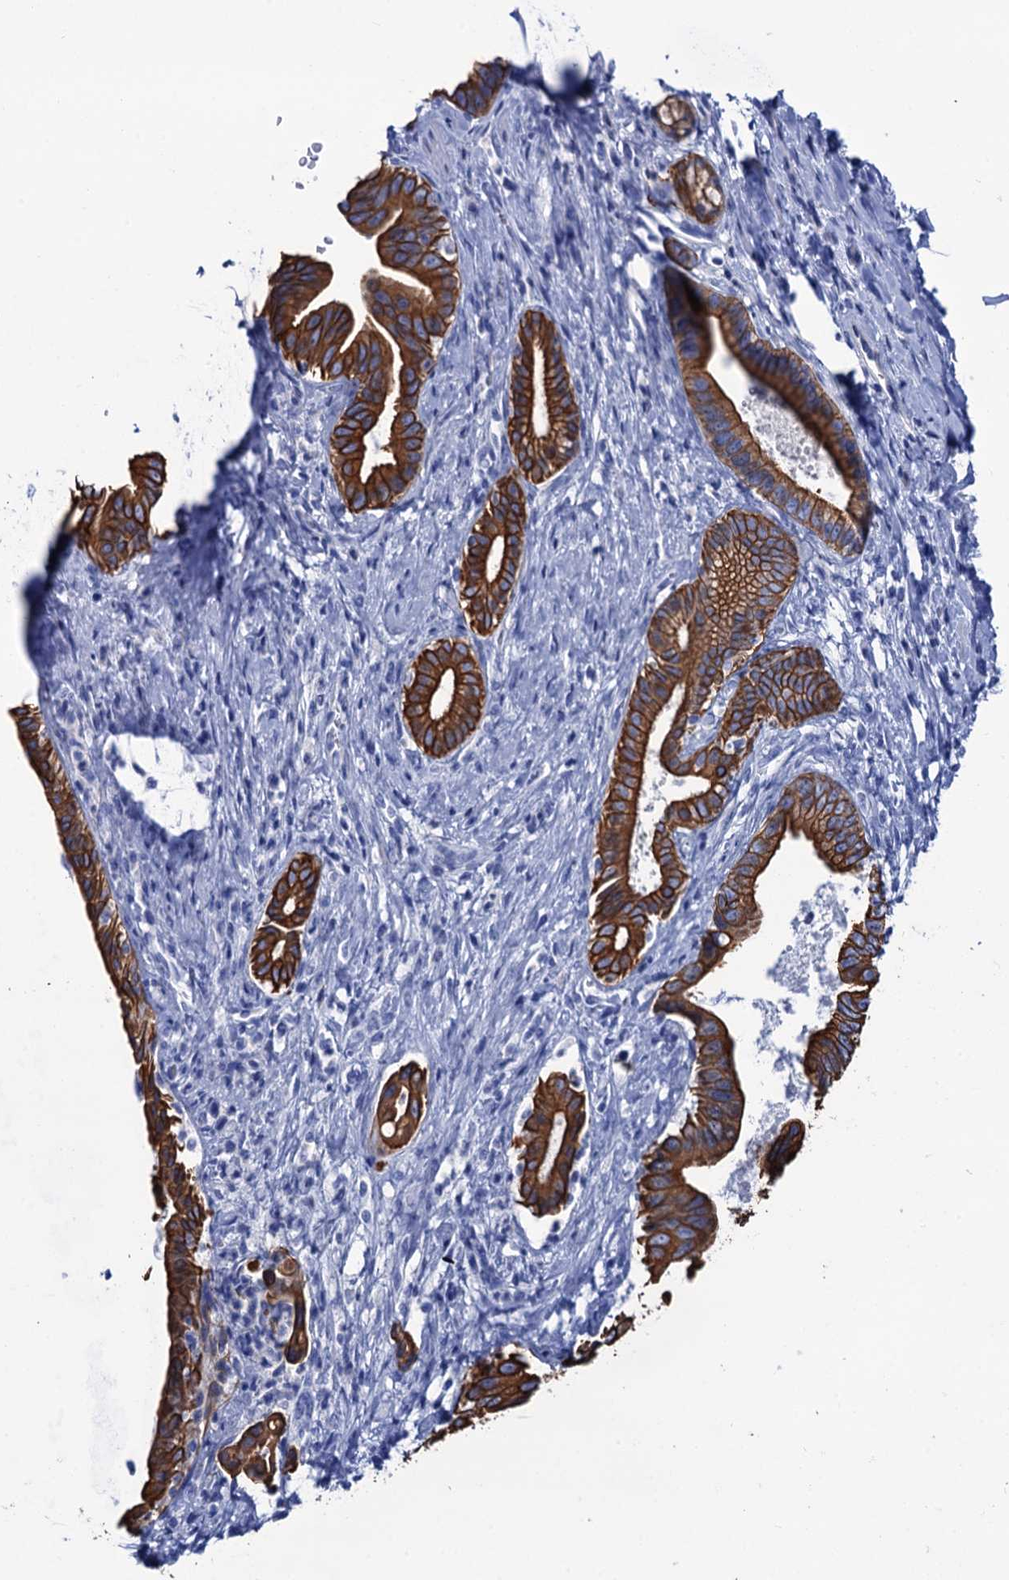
{"staining": {"intensity": "strong", "quantity": ">75%", "location": "cytoplasmic/membranous"}, "tissue": "pancreatic cancer", "cell_type": "Tumor cells", "image_type": "cancer", "snomed": [{"axis": "morphology", "description": "Adenocarcinoma, NOS"}, {"axis": "topography", "description": "Pancreas"}], "caption": "Pancreatic cancer (adenocarcinoma) stained with DAB (3,3'-diaminobenzidine) IHC displays high levels of strong cytoplasmic/membranous positivity in about >75% of tumor cells.", "gene": "RAB3IP", "patient": {"sex": "female", "age": 55}}